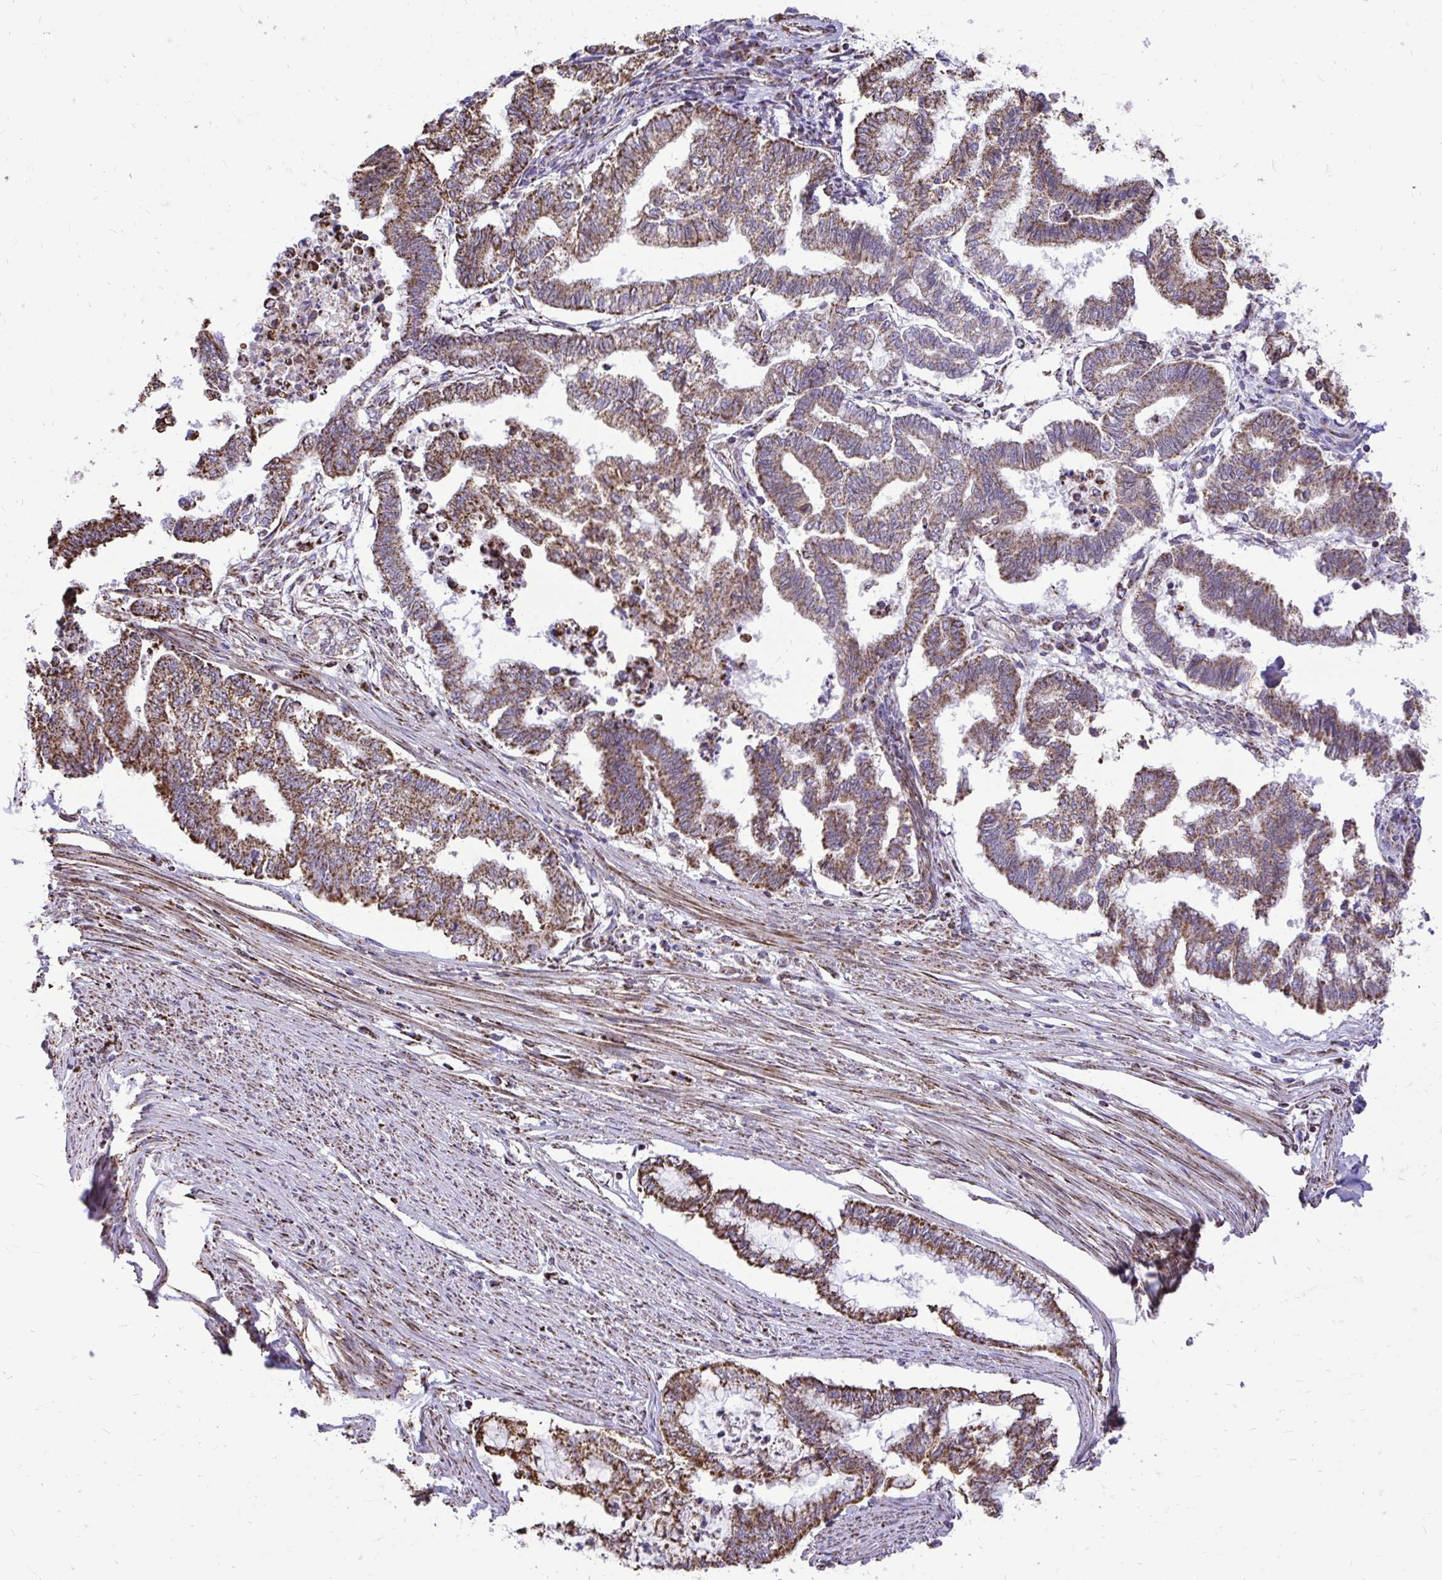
{"staining": {"intensity": "moderate", "quantity": ">75%", "location": "cytoplasmic/membranous"}, "tissue": "endometrial cancer", "cell_type": "Tumor cells", "image_type": "cancer", "snomed": [{"axis": "morphology", "description": "Adenocarcinoma, NOS"}, {"axis": "topography", "description": "Endometrium"}], "caption": "Endometrial cancer (adenocarcinoma) was stained to show a protein in brown. There is medium levels of moderate cytoplasmic/membranous staining in approximately >75% of tumor cells.", "gene": "UBE2C", "patient": {"sex": "female", "age": 79}}